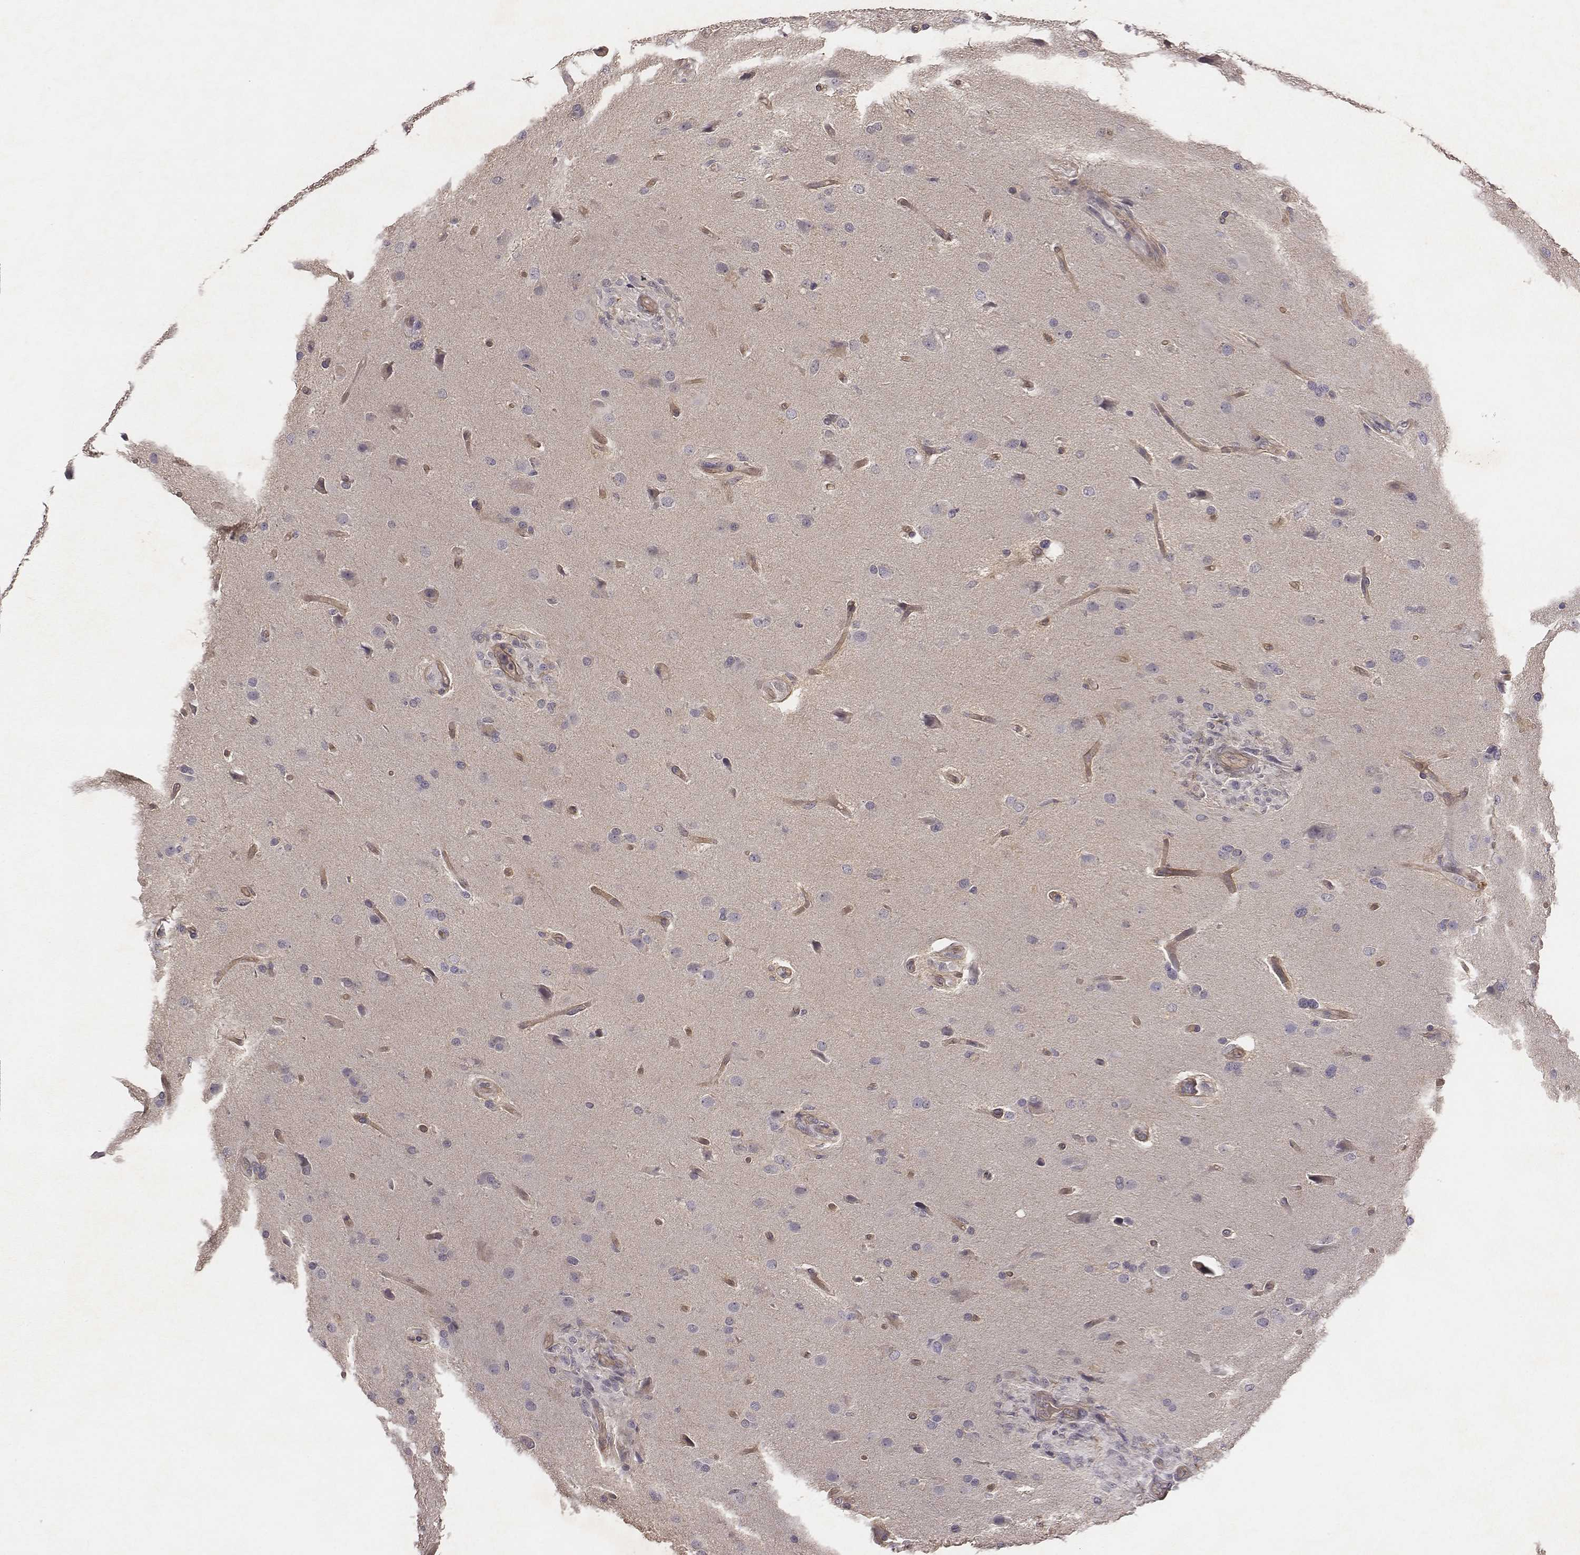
{"staining": {"intensity": "negative", "quantity": "none", "location": "none"}, "tissue": "glioma", "cell_type": "Tumor cells", "image_type": "cancer", "snomed": [{"axis": "morphology", "description": "Glioma, malignant, High grade"}, {"axis": "topography", "description": "Brain"}], "caption": "Immunohistochemistry (IHC) histopathology image of human malignant glioma (high-grade) stained for a protein (brown), which reveals no expression in tumor cells.", "gene": "SCARF1", "patient": {"sex": "male", "age": 68}}